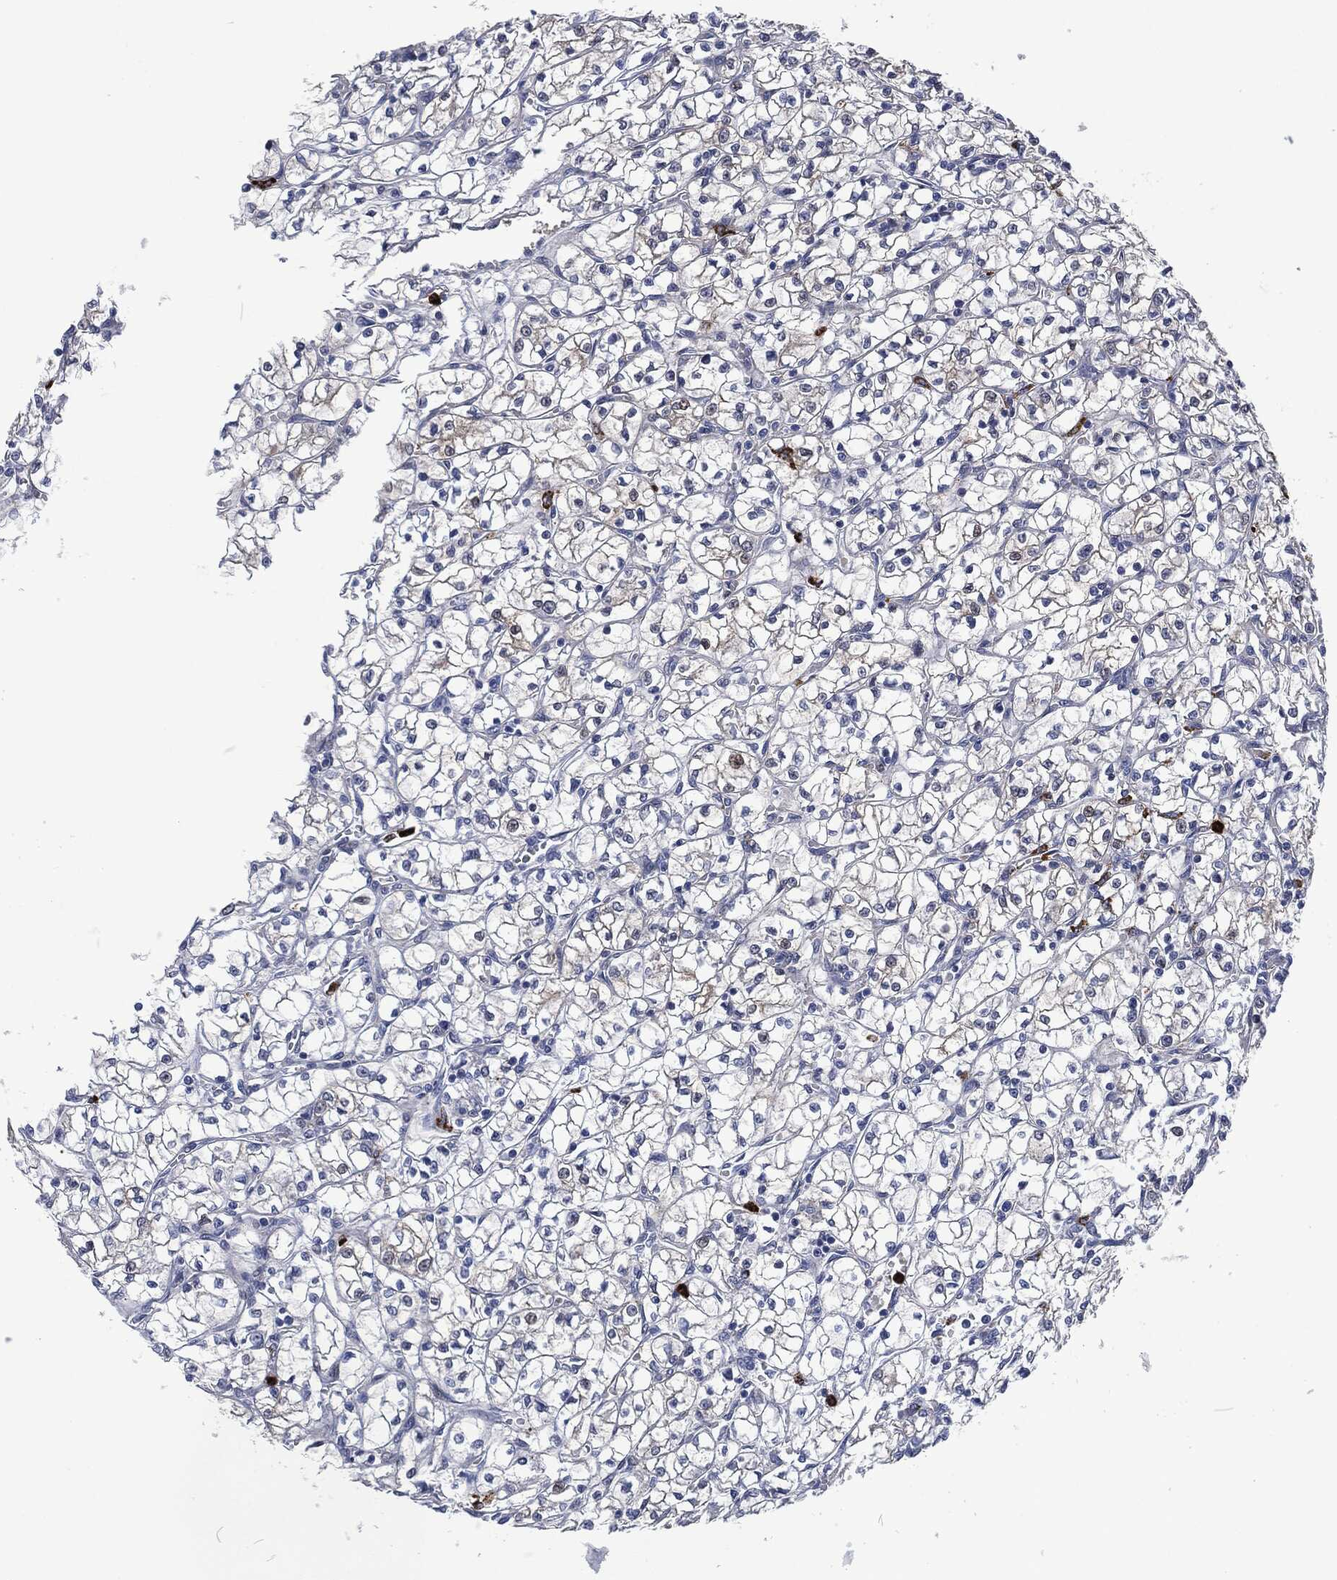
{"staining": {"intensity": "negative", "quantity": "none", "location": "none"}, "tissue": "renal cancer", "cell_type": "Tumor cells", "image_type": "cancer", "snomed": [{"axis": "morphology", "description": "Adenocarcinoma, NOS"}, {"axis": "topography", "description": "Kidney"}], "caption": "High magnification brightfield microscopy of renal cancer stained with DAB (3,3'-diaminobenzidine) (brown) and counterstained with hematoxylin (blue): tumor cells show no significant staining.", "gene": "MPO", "patient": {"sex": "female", "age": 64}}